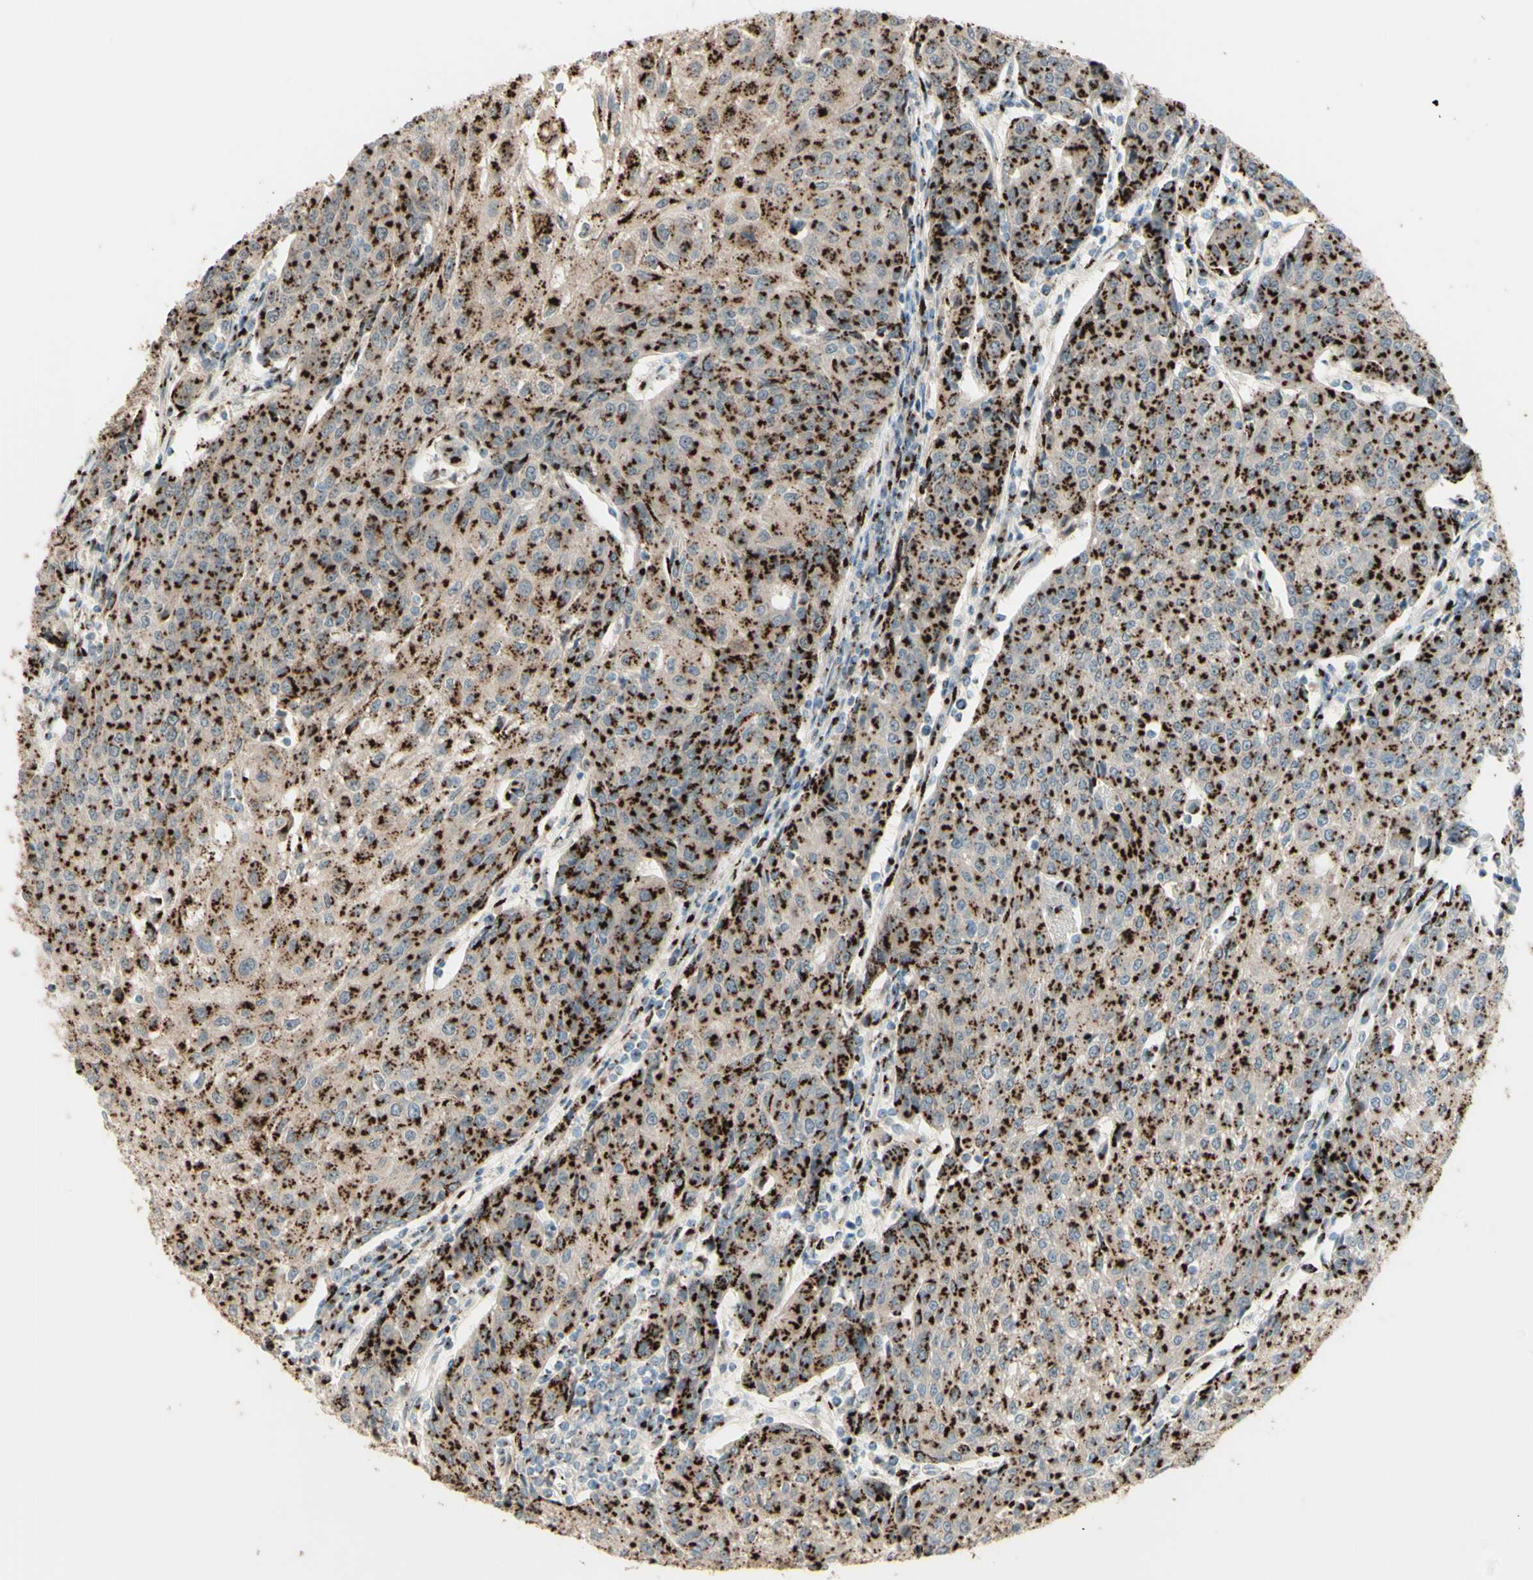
{"staining": {"intensity": "moderate", "quantity": ">75%", "location": "cytoplasmic/membranous"}, "tissue": "urothelial cancer", "cell_type": "Tumor cells", "image_type": "cancer", "snomed": [{"axis": "morphology", "description": "Urothelial carcinoma, High grade"}, {"axis": "topography", "description": "Urinary bladder"}], "caption": "The immunohistochemical stain shows moderate cytoplasmic/membranous positivity in tumor cells of urothelial carcinoma (high-grade) tissue.", "gene": "BPNT2", "patient": {"sex": "female", "age": 85}}